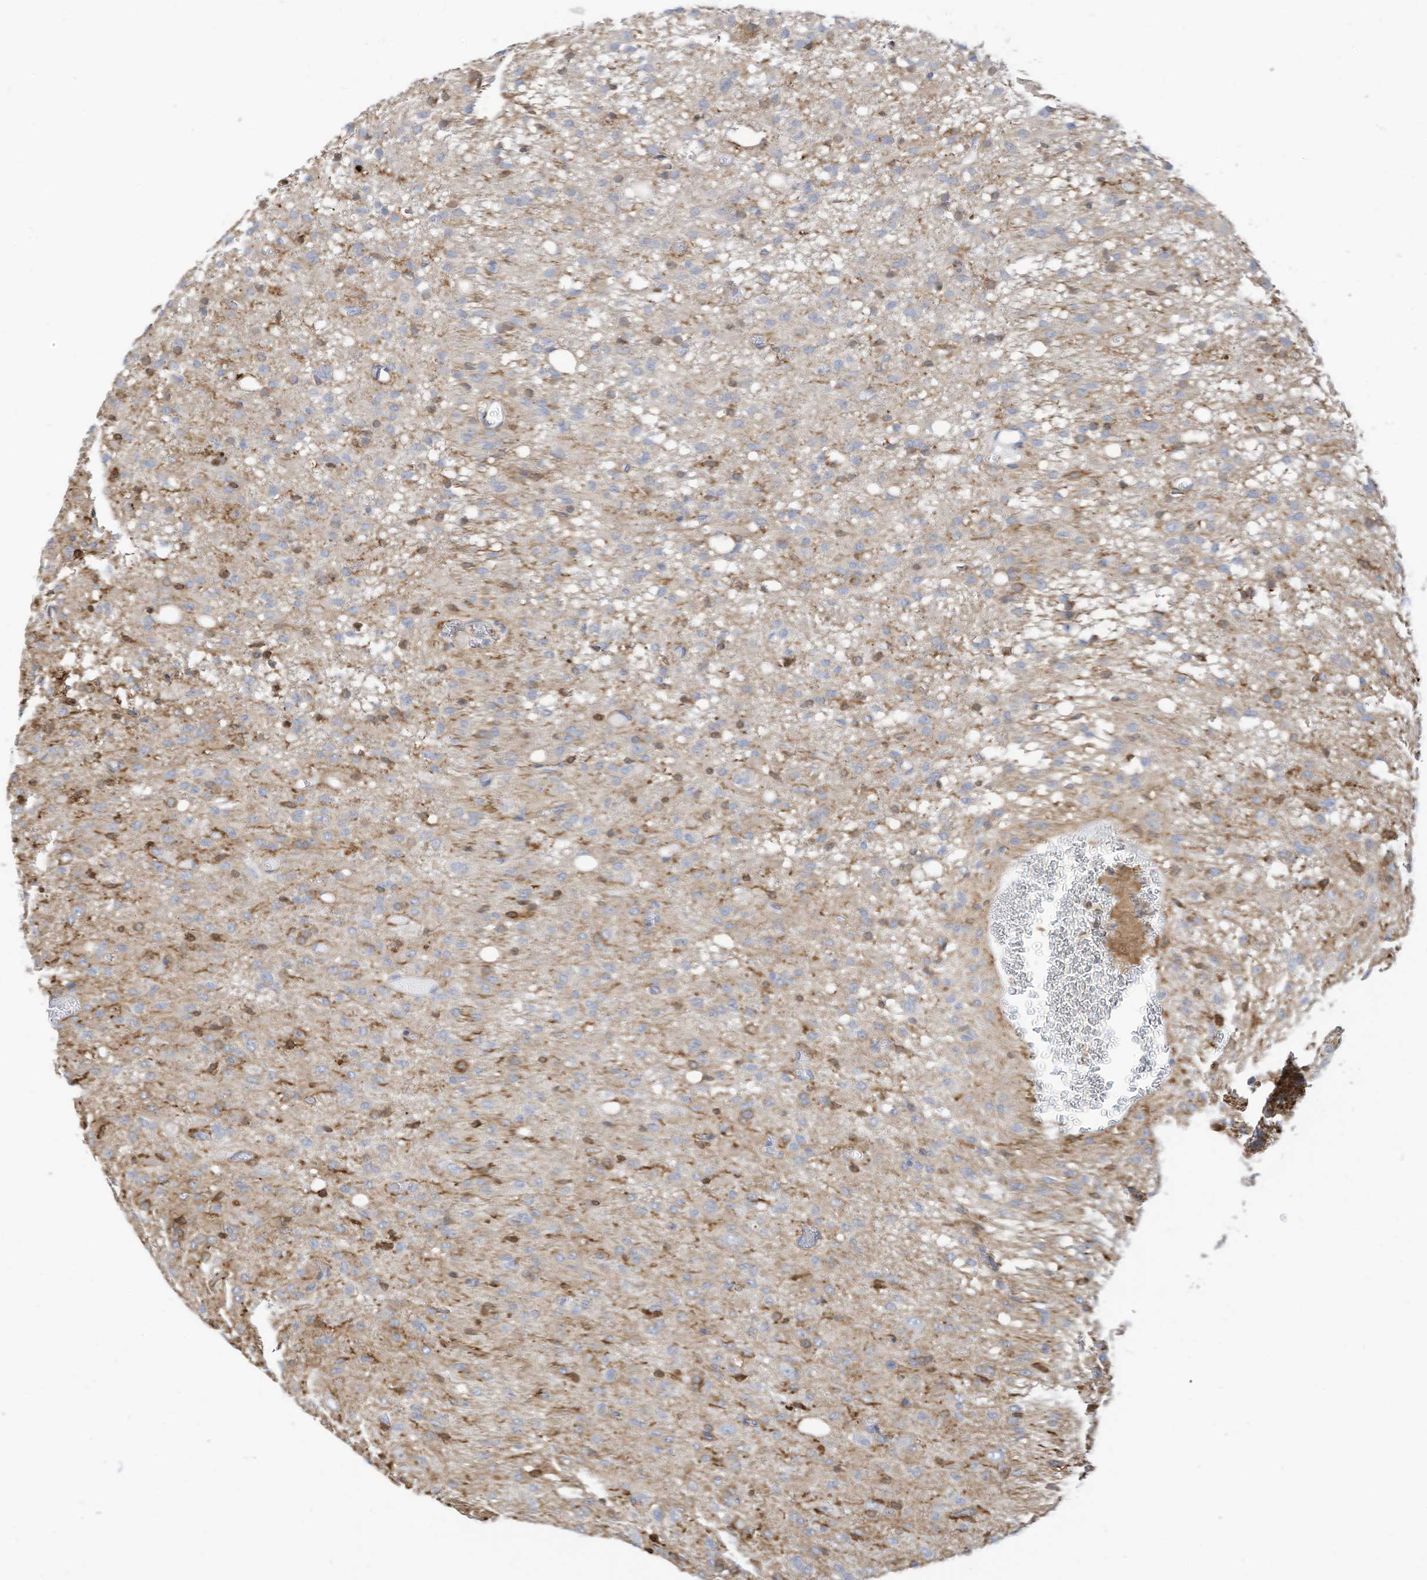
{"staining": {"intensity": "negative", "quantity": "none", "location": "none"}, "tissue": "glioma", "cell_type": "Tumor cells", "image_type": "cancer", "snomed": [{"axis": "morphology", "description": "Glioma, malignant, High grade"}, {"axis": "topography", "description": "Brain"}], "caption": "The immunohistochemistry photomicrograph has no significant staining in tumor cells of glioma tissue.", "gene": "ATP13A1", "patient": {"sex": "female", "age": 59}}